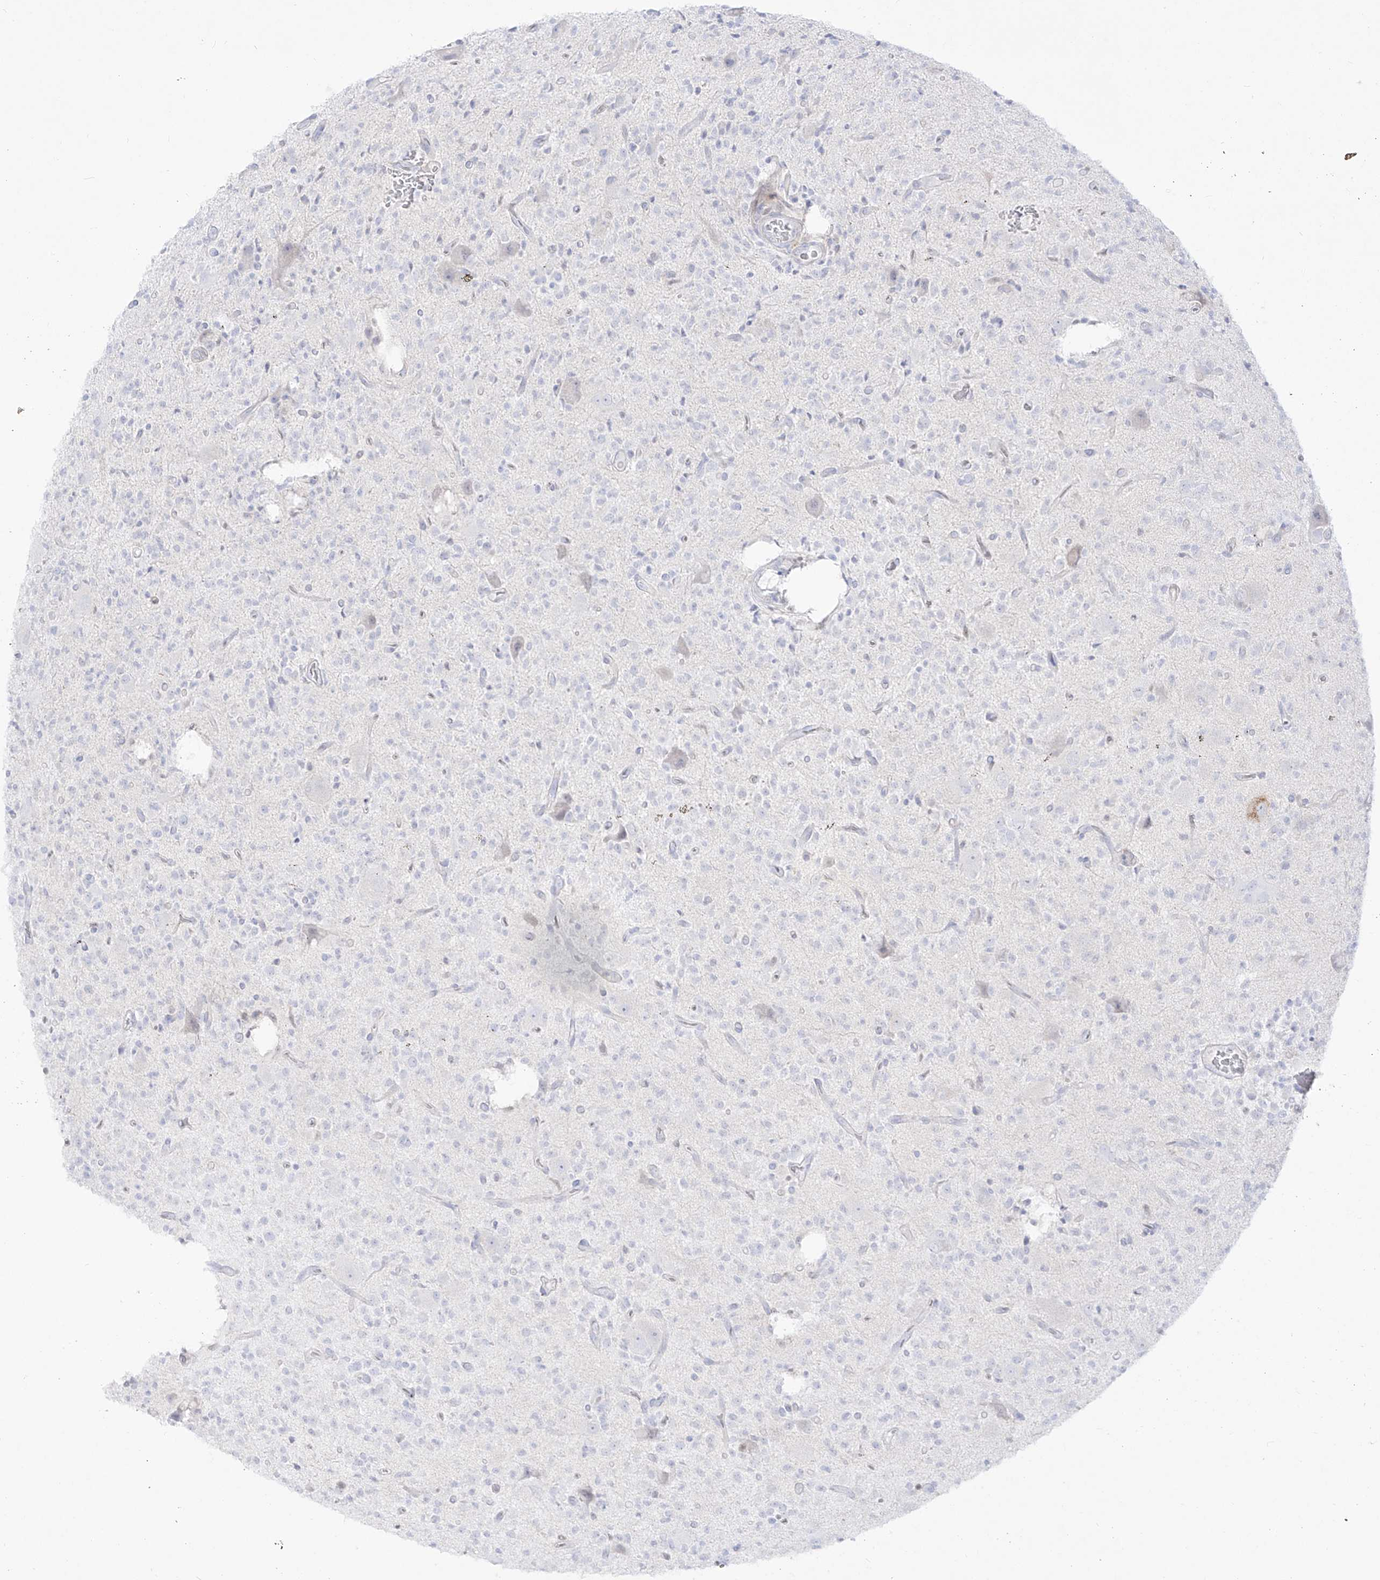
{"staining": {"intensity": "negative", "quantity": "none", "location": "none"}, "tissue": "glioma", "cell_type": "Tumor cells", "image_type": "cancer", "snomed": [{"axis": "morphology", "description": "Glioma, malignant, High grade"}, {"axis": "topography", "description": "Brain"}], "caption": "Immunohistochemical staining of glioma exhibits no significant expression in tumor cells.", "gene": "DMKN", "patient": {"sex": "male", "age": 34}}